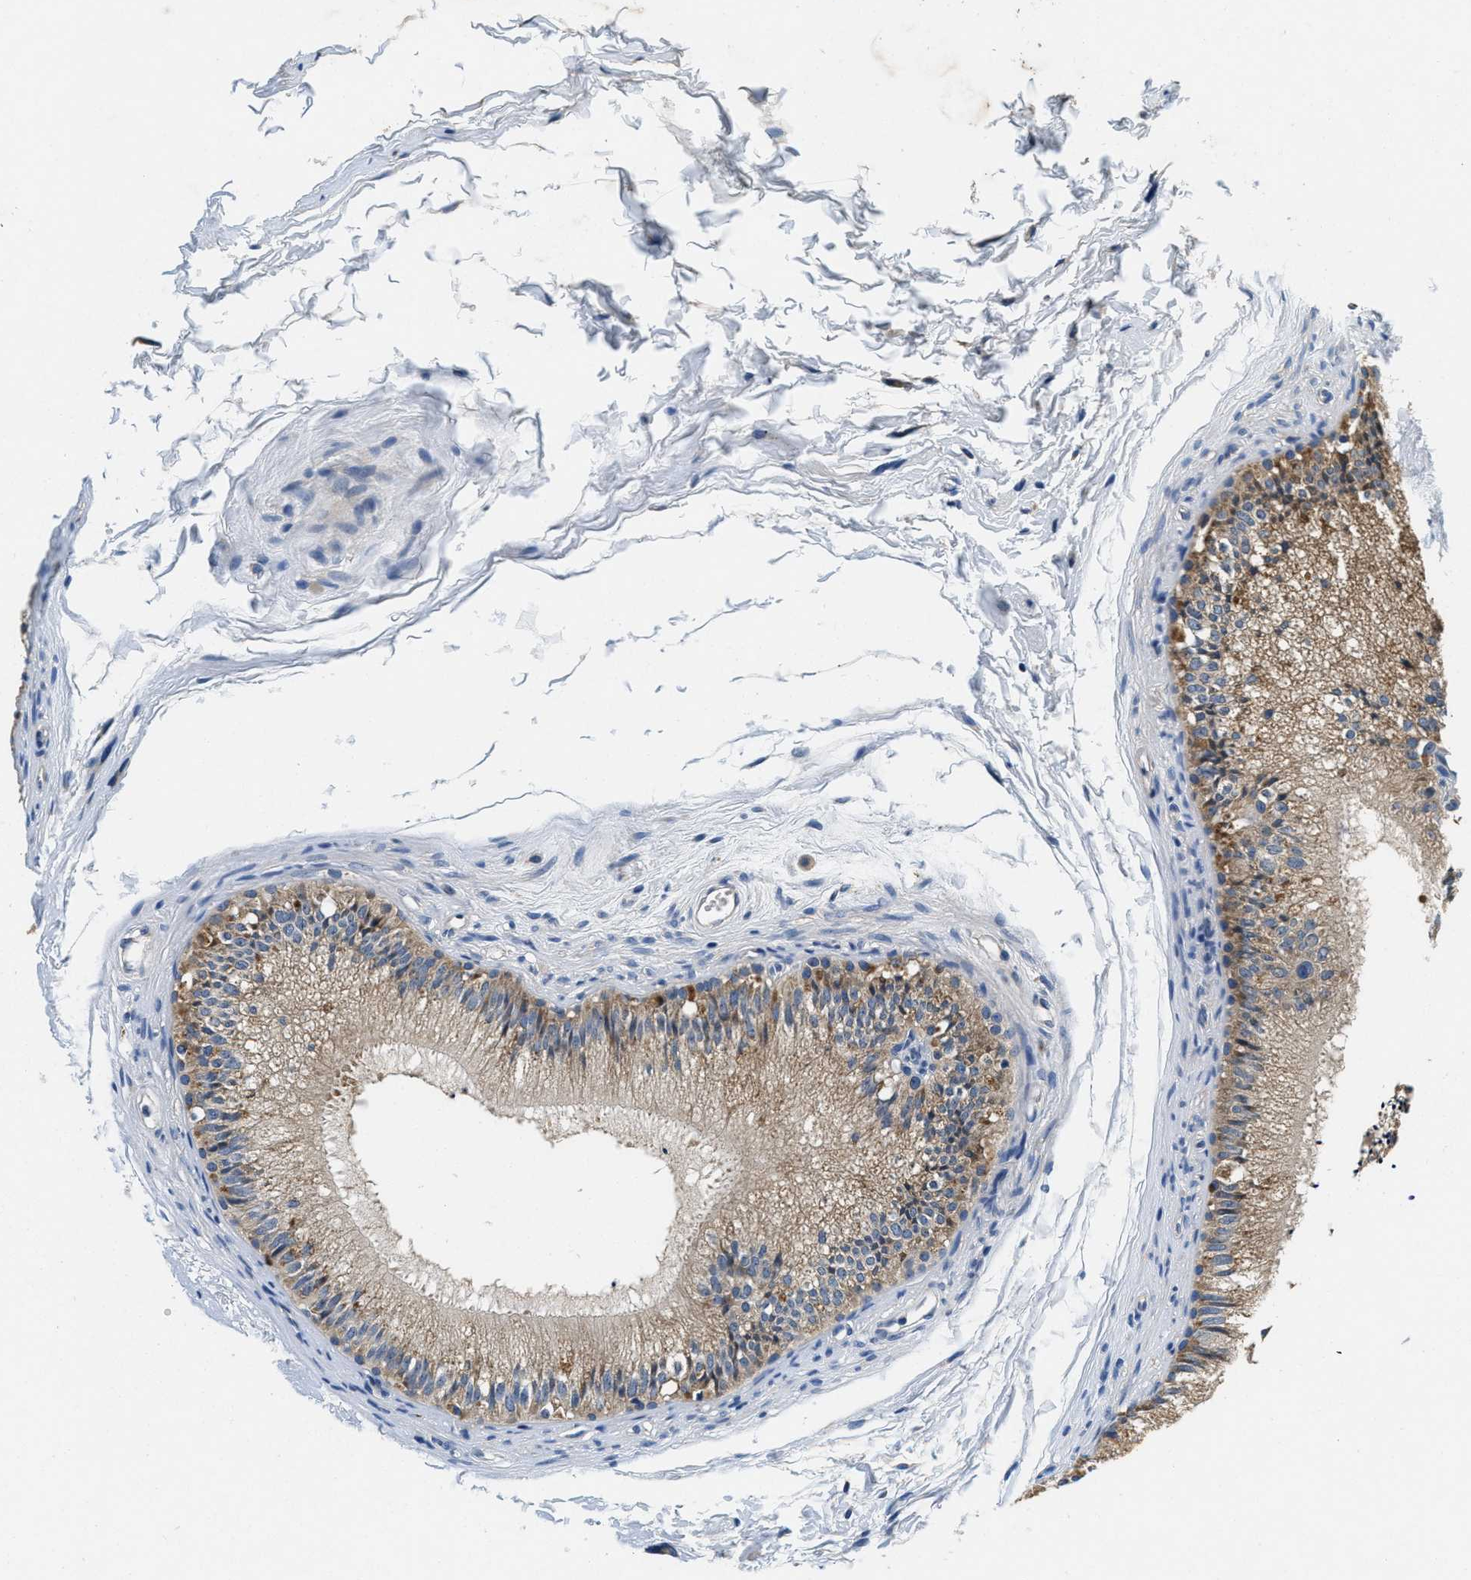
{"staining": {"intensity": "moderate", "quantity": "25%-75%", "location": "cytoplasmic/membranous"}, "tissue": "epididymis", "cell_type": "Glandular cells", "image_type": "normal", "snomed": [{"axis": "morphology", "description": "Normal tissue, NOS"}, {"axis": "topography", "description": "Epididymis"}], "caption": "Immunohistochemistry (IHC) image of unremarkable epididymis: epididymis stained using IHC demonstrates medium levels of moderate protein expression localized specifically in the cytoplasmic/membranous of glandular cells, appearing as a cytoplasmic/membranous brown color.", "gene": "ALDH3A2", "patient": {"sex": "male", "age": 56}}